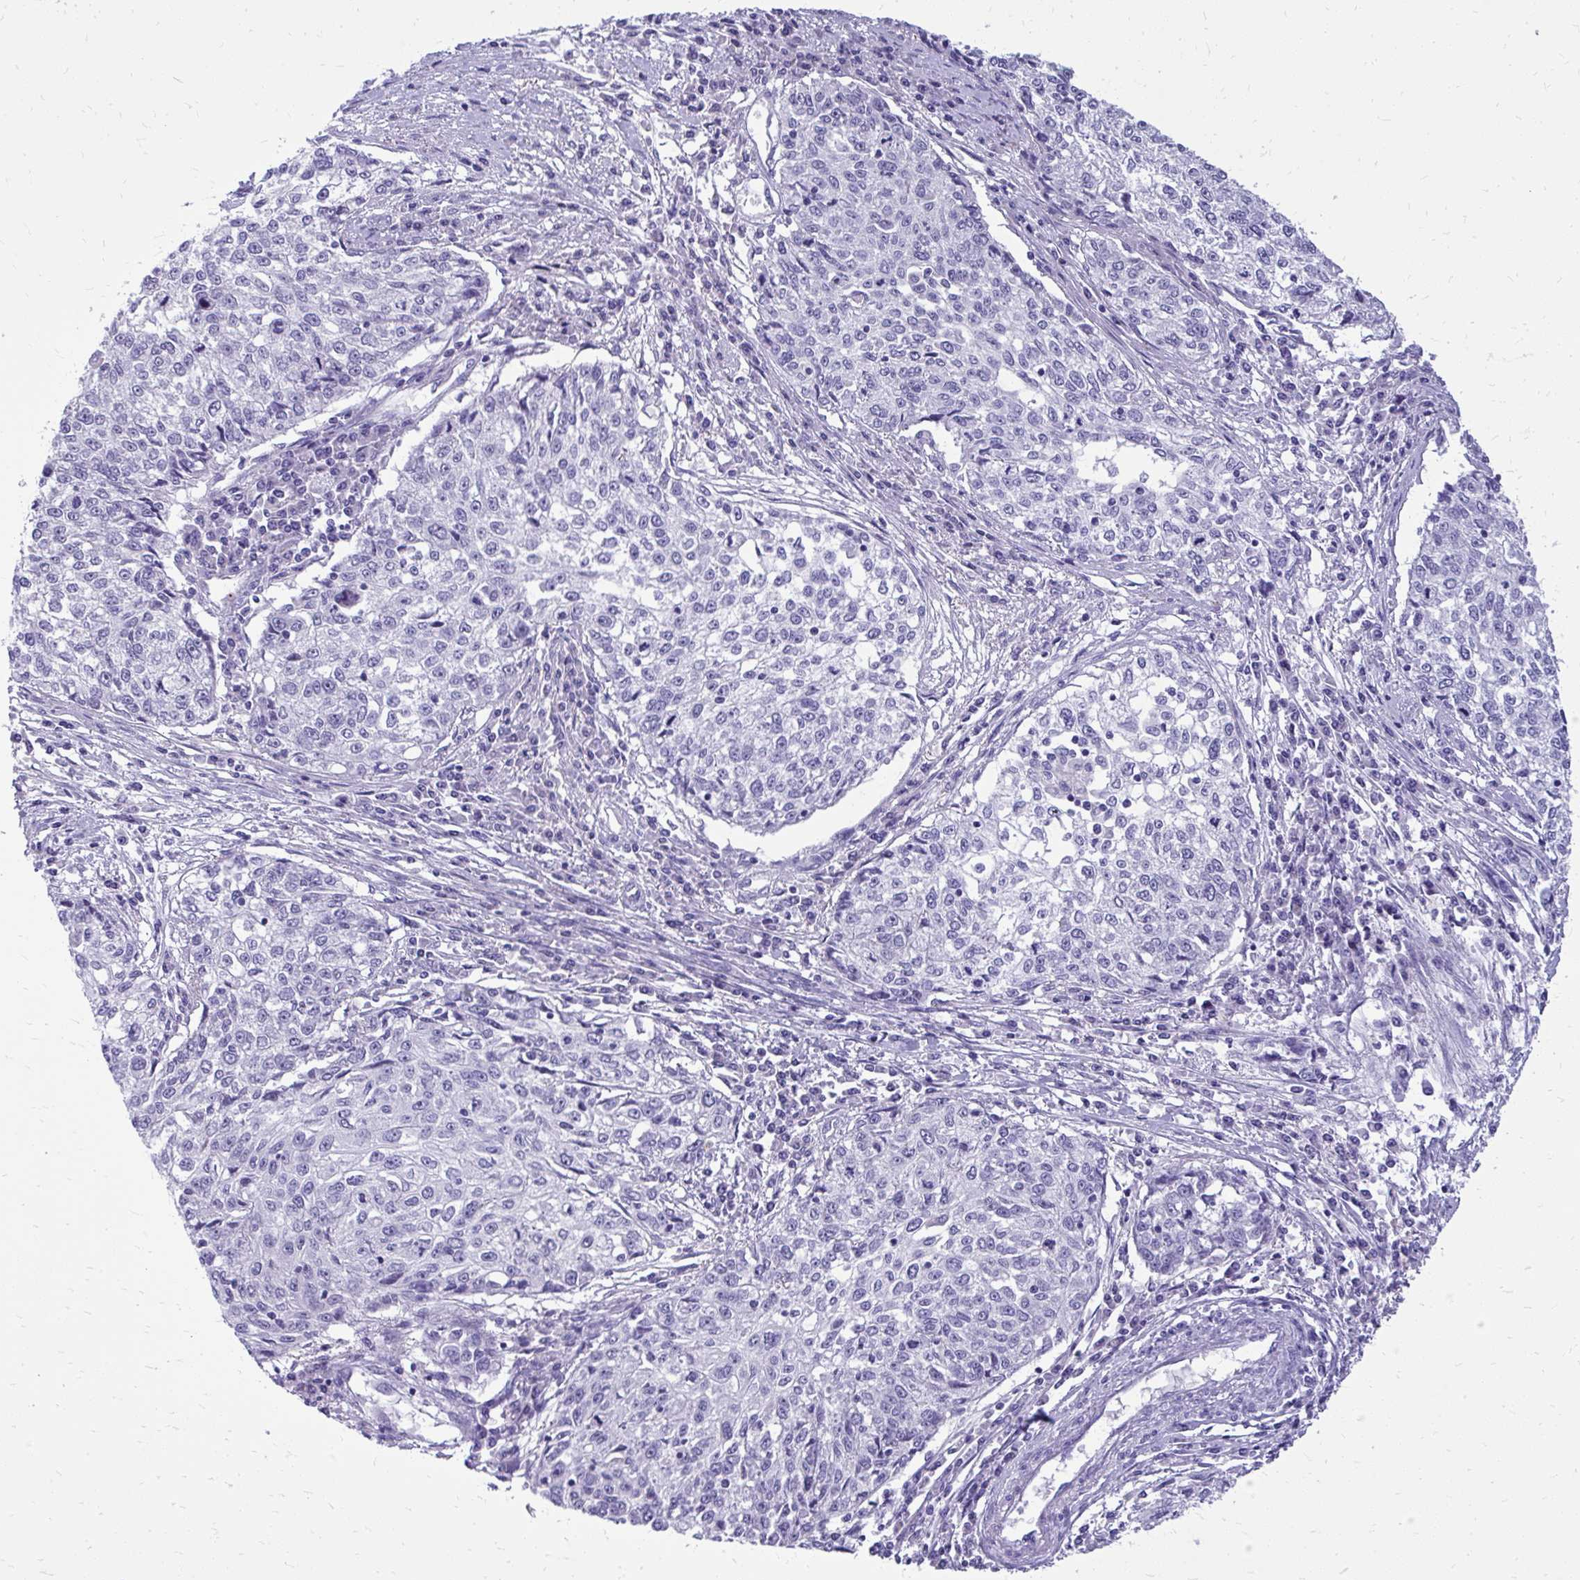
{"staining": {"intensity": "negative", "quantity": "none", "location": "none"}, "tissue": "cervical cancer", "cell_type": "Tumor cells", "image_type": "cancer", "snomed": [{"axis": "morphology", "description": "Squamous cell carcinoma, NOS"}, {"axis": "topography", "description": "Cervix"}], "caption": "Tumor cells are negative for brown protein staining in cervical squamous cell carcinoma. Nuclei are stained in blue.", "gene": "BCL6B", "patient": {"sex": "female", "age": 57}}